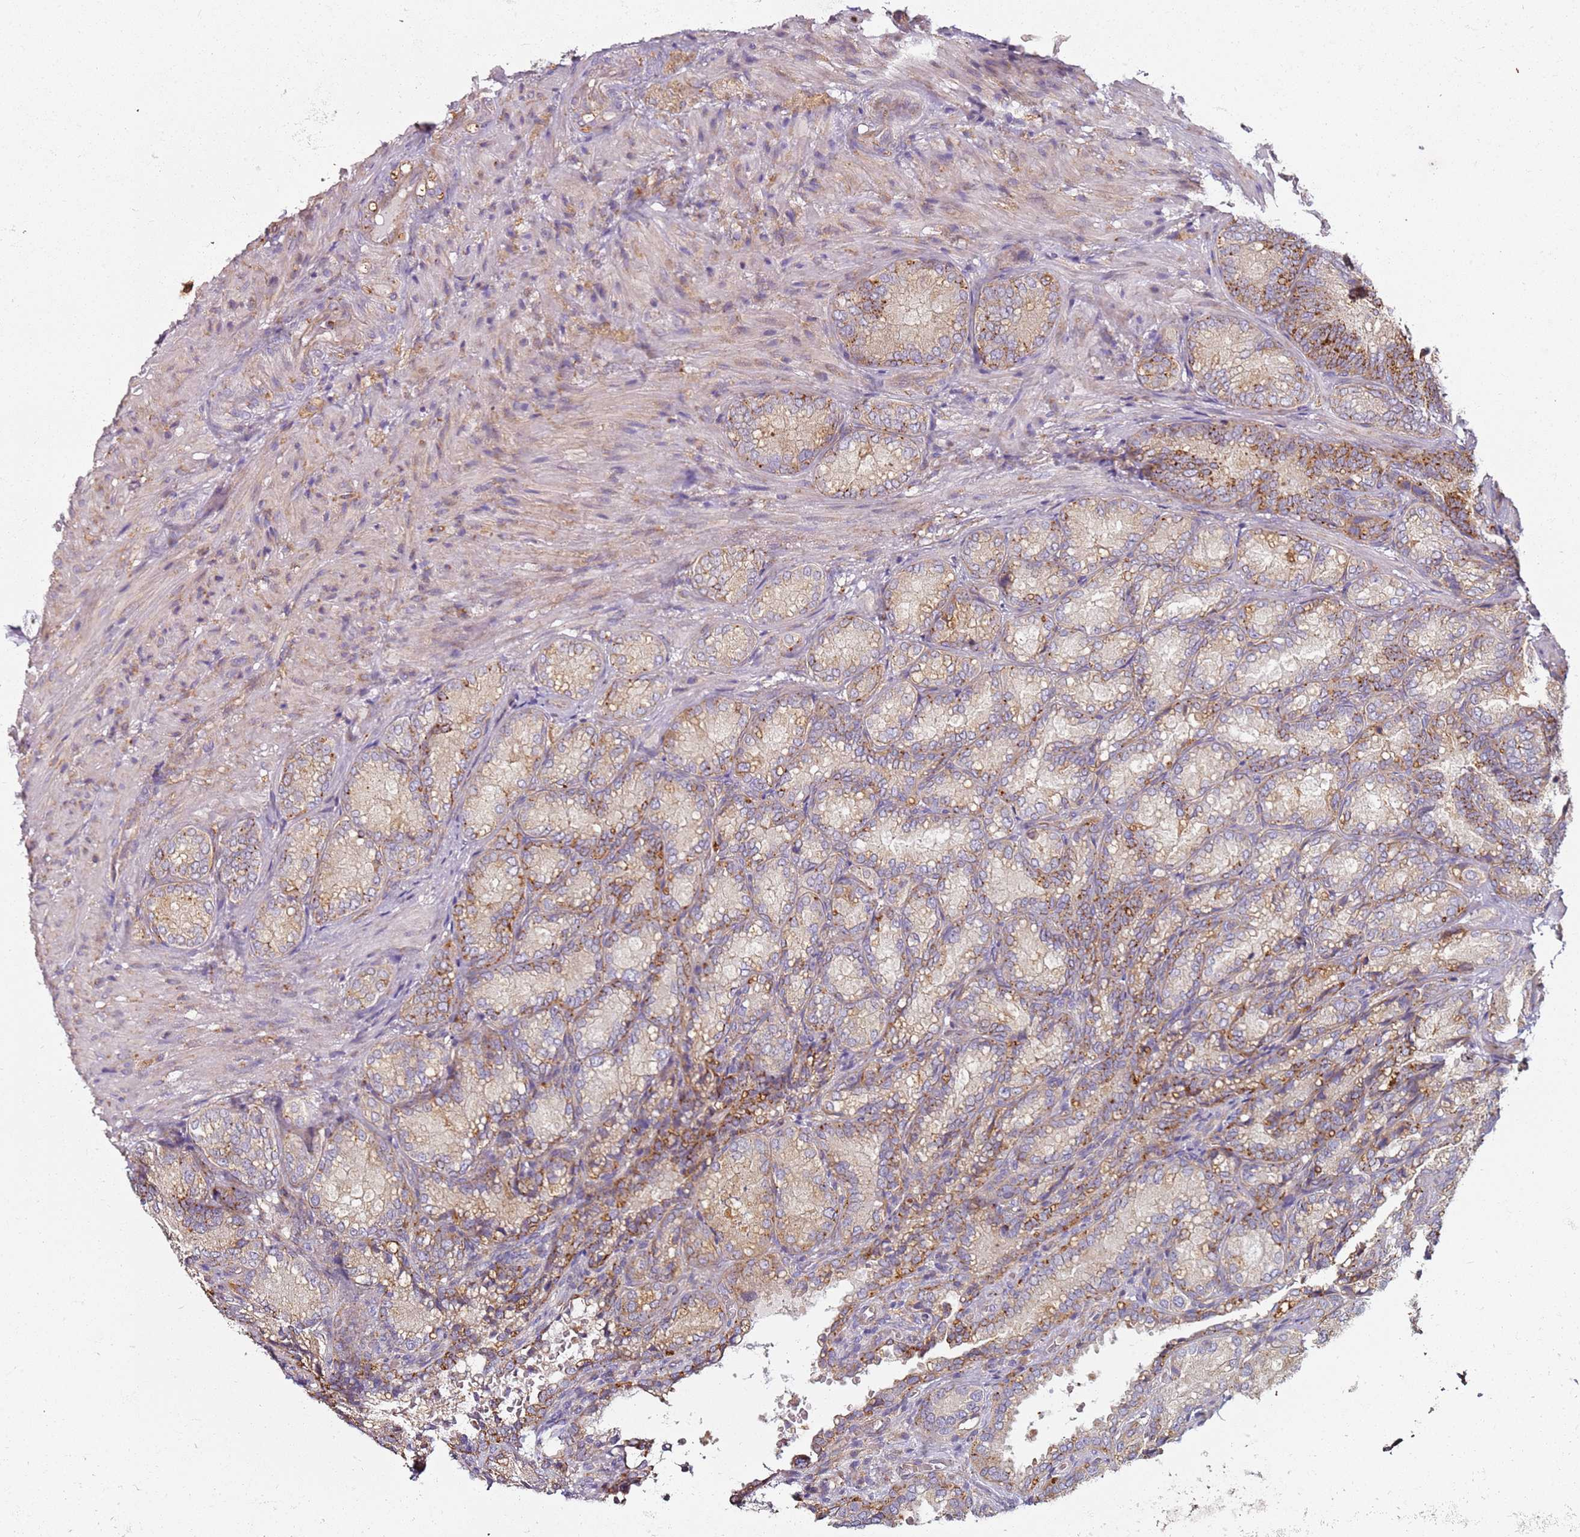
{"staining": {"intensity": "moderate", "quantity": "25%-75%", "location": "cytoplasmic/membranous"}, "tissue": "seminal vesicle", "cell_type": "Glandular cells", "image_type": "normal", "snomed": [{"axis": "morphology", "description": "Normal tissue, NOS"}, {"axis": "topography", "description": "Seminal veicle"}], "caption": "Protein analysis of unremarkable seminal vesicle shows moderate cytoplasmic/membranous positivity in about 25%-75% of glandular cells.", "gene": "PROKR2", "patient": {"sex": "male", "age": 58}}